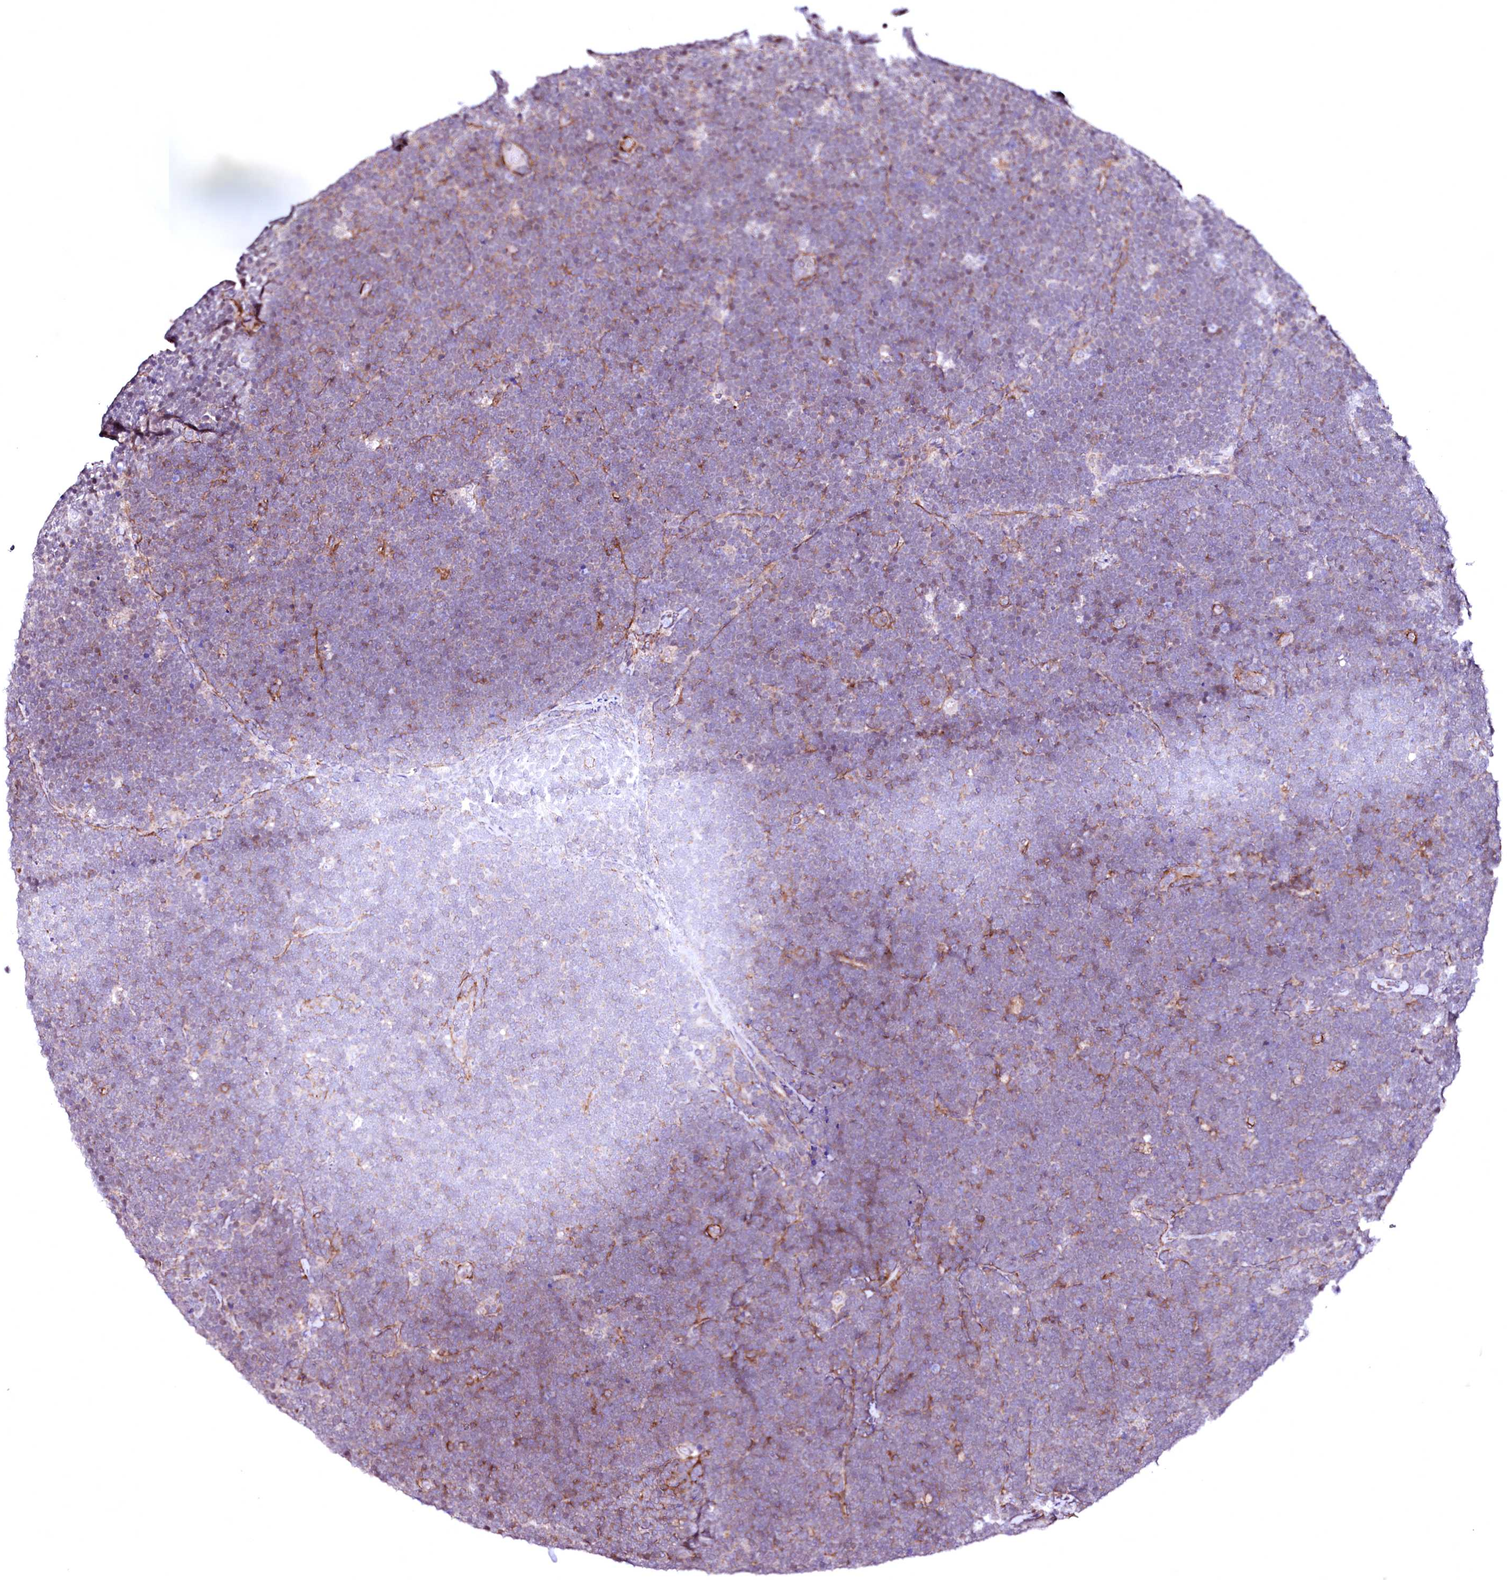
{"staining": {"intensity": "weak", "quantity": "25%-75%", "location": "cytoplasmic/membranous"}, "tissue": "lymphoma", "cell_type": "Tumor cells", "image_type": "cancer", "snomed": [{"axis": "morphology", "description": "Malignant lymphoma, non-Hodgkin's type, High grade"}, {"axis": "topography", "description": "Lymph node"}], "caption": "Immunohistochemical staining of lymphoma displays low levels of weak cytoplasmic/membranous staining in about 25%-75% of tumor cells.", "gene": "GPR176", "patient": {"sex": "male", "age": 13}}